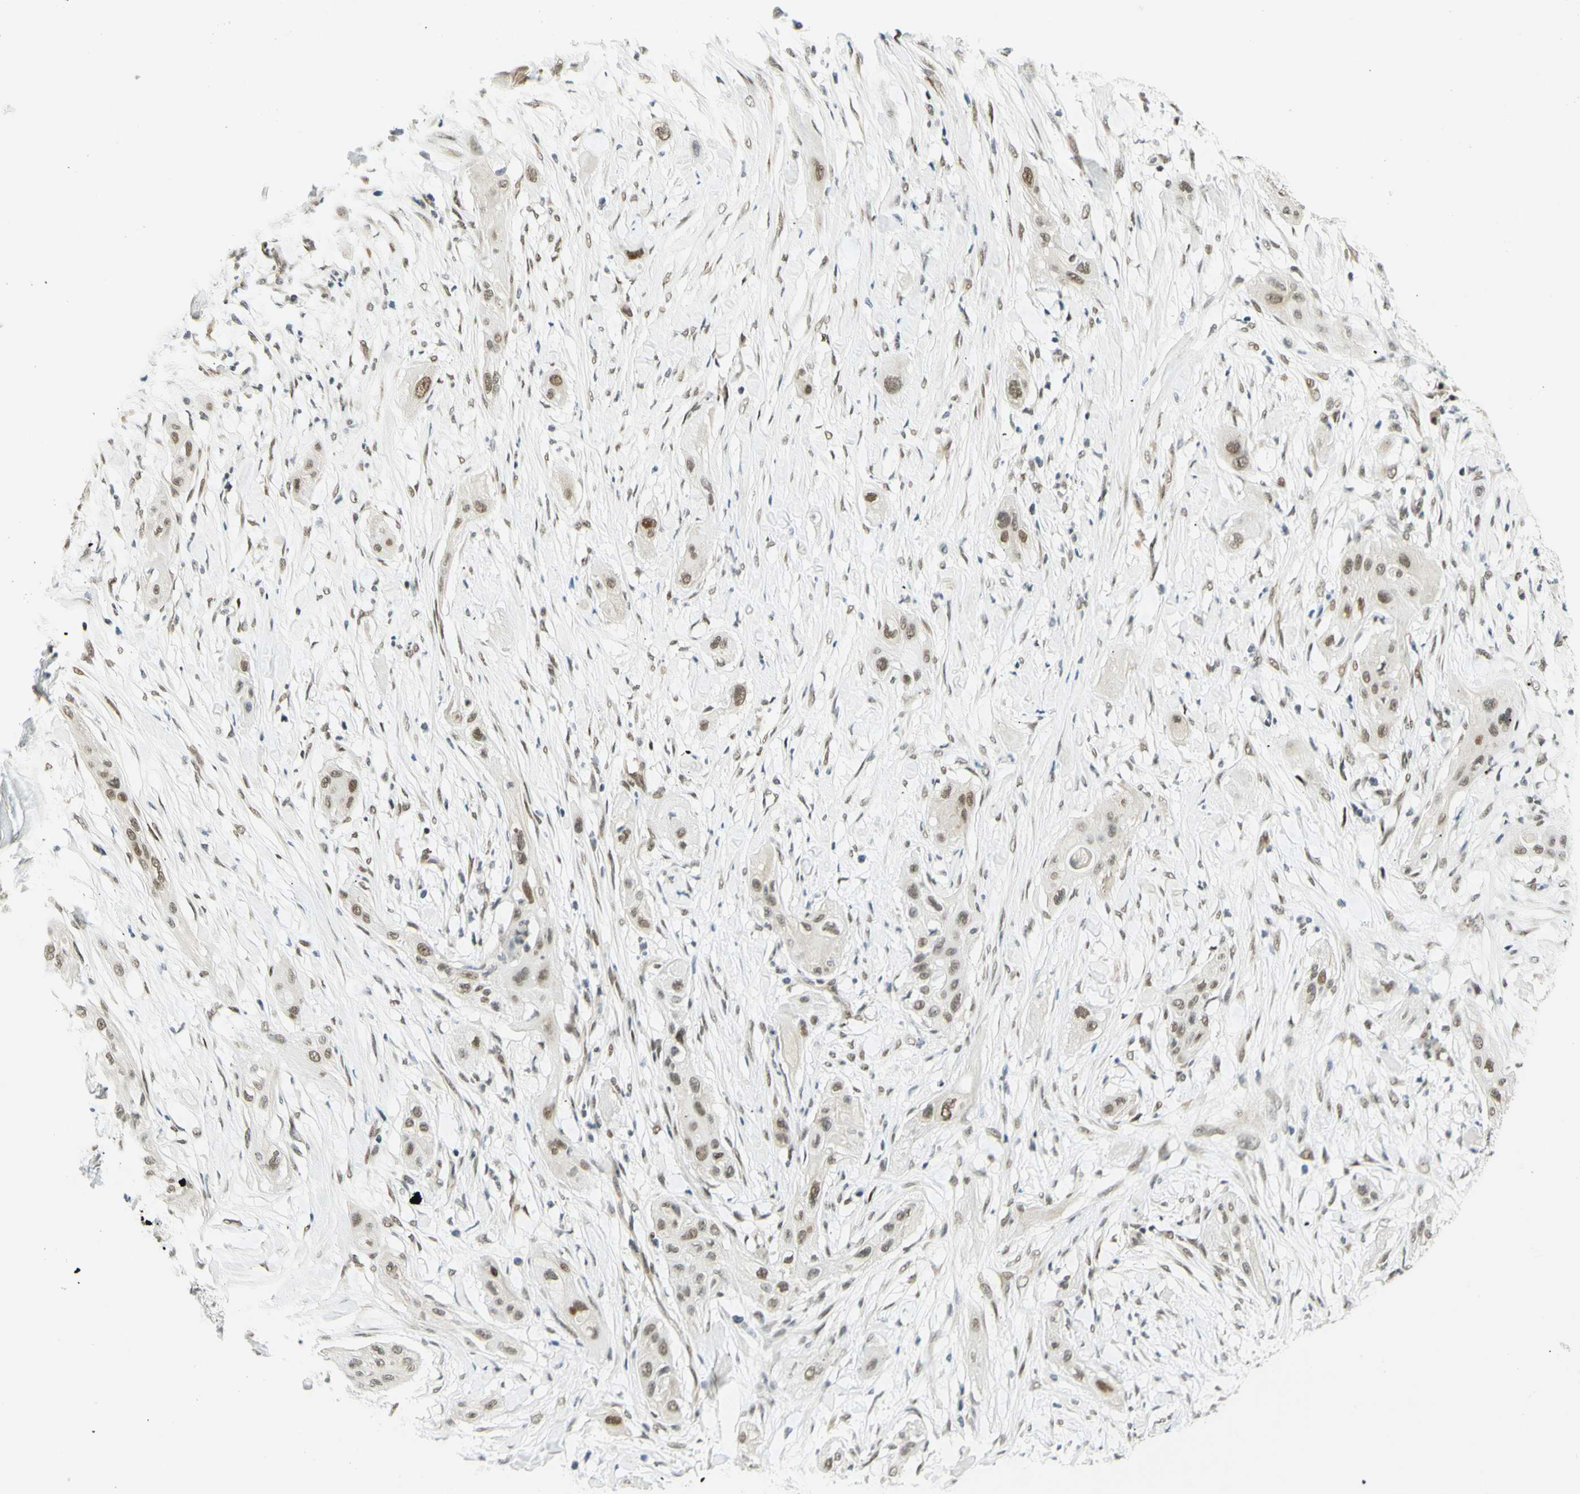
{"staining": {"intensity": "moderate", "quantity": "25%-75%", "location": "nuclear"}, "tissue": "lung cancer", "cell_type": "Tumor cells", "image_type": "cancer", "snomed": [{"axis": "morphology", "description": "Squamous cell carcinoma, NOS"}, {"axis": "topography", "description": "Lung"}], "caption": "This is an image of IHC staining of lung squamous cell carcinoma, which shows moderate expression in the nuclear of tumor cells.", "gene": "DDX1", "patient": {"sex": "female", "age": 47}}